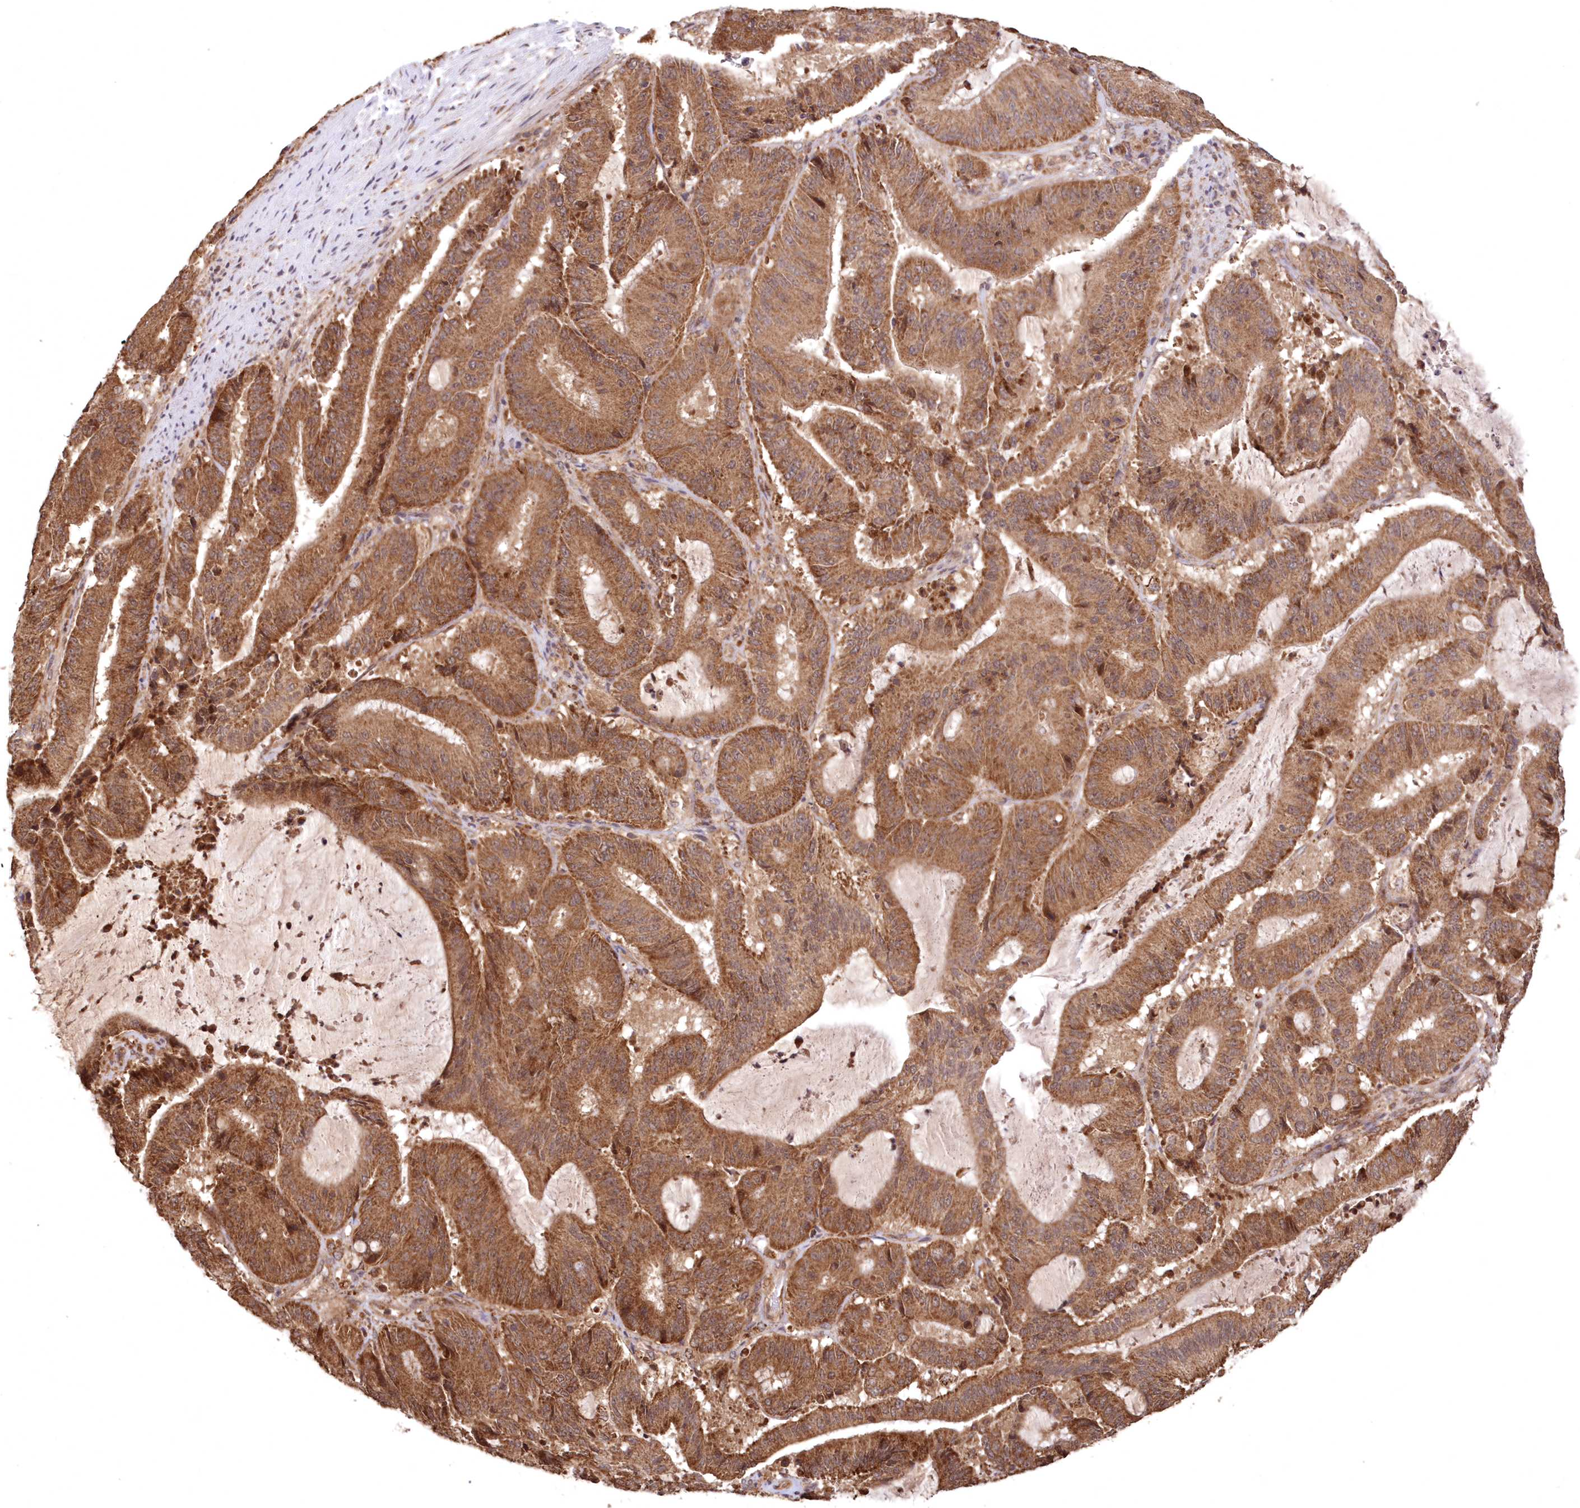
{"staining": {"intensity": "moderate", "quantity": ">75%", "location": "cytoplasmic/membranous"}, "tissue": "liver cancer", "cell_type": "Tumor cells", "image_type": "cancer", "snomed": [{"axis": "morphology", "description": "Normal tissue, NOS"}, {"axis": "morphology", "description": "Cholangiocarcinoma"}, {"axis": "topography", "description": "Liver"}, {"axis": "topography", "description": "Peripheral nerve tissue"}], "caption": "Immunohistochemistry of liver cancer reveals medium levels of moderate cytoplasmic/membranous expression in about >75% of tumor cells.", "gene": "PCBP1", "patient": {"sex": "female", "age": 73}}